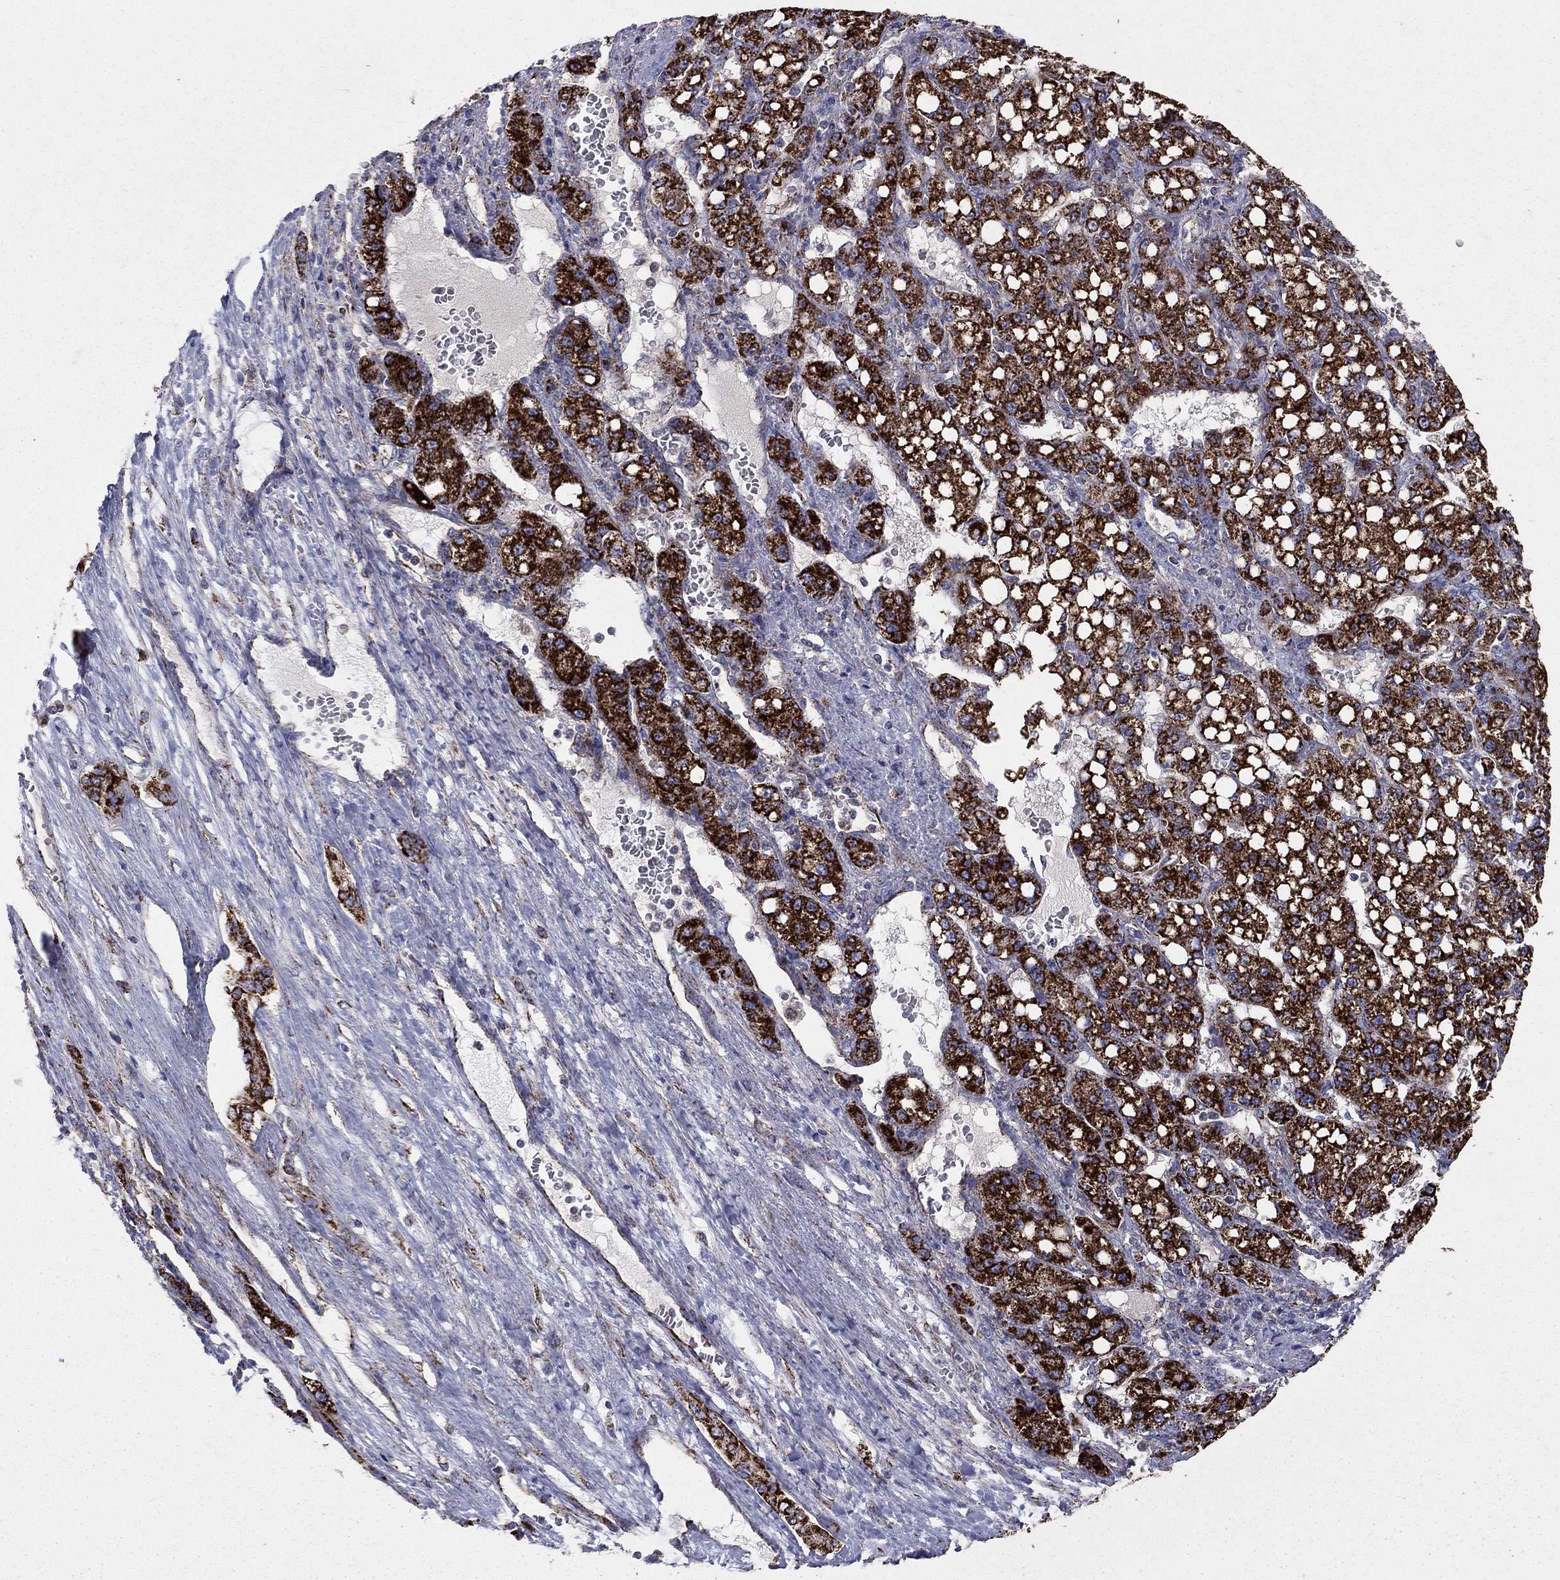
{"staining": {"intensity": "strong", "quantity": ">75%", "location": "cytoplasmic/membranous"}, "tissue": "liver cancer", "cell_type": "Tumor cells", "image_type": "cancer", "snomed": [{"axis": "morphology", "description": "Carcinoma, Hepatocellular, NOS"}, {"axis": "topography", "description": "Liver"}], "caption": "Tumor cells demonstrate high levels of strong cytoplasmic/membranous expression in approximately >75% of cells in liver cancer.", "gene": "GCSH", "patient": {"sex": "female", "age": 65}}